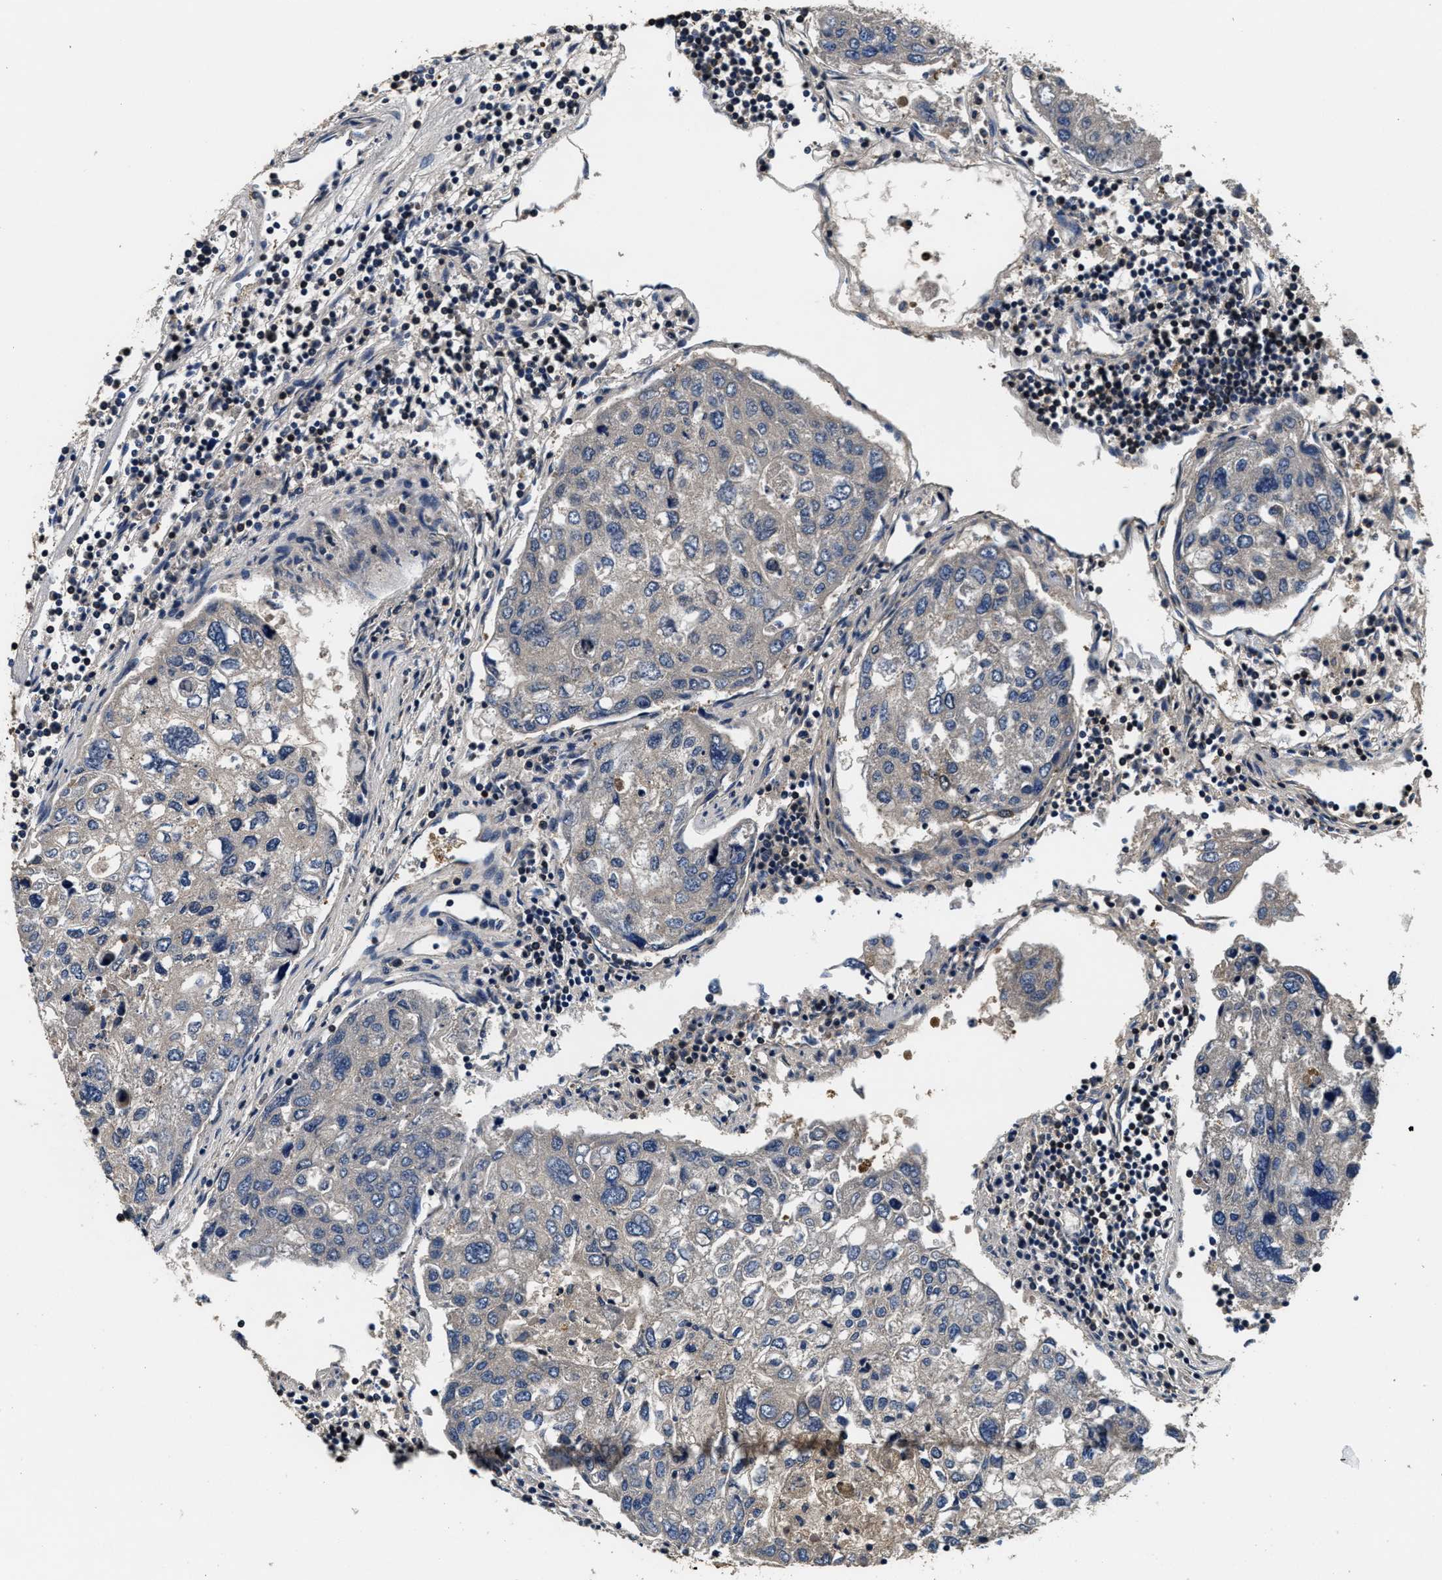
{"staining": {"intensity": "weak", "quantity": "<25%", "location": "cytoplasmic/membranous"}, "tissue": "urothelial cancer", "cell_type": "Tumor cells", "image_type": "cancer", "snomed": [{"axis": "morphology", "description": "Urothelial carcinoma, High grade"}, {"axis": "topography", "description": "Lymph node"}, {"axis": "topography", "description": "Urinary bladder"}], "caption": "High power microscopy histopathology image of an IHC photomicrograph of high-grade urothelial carcinoma, revealing no significant expression in tumor cells.", "gene": "PHPT1", "patient": {"sex": "male", "age": 51}}